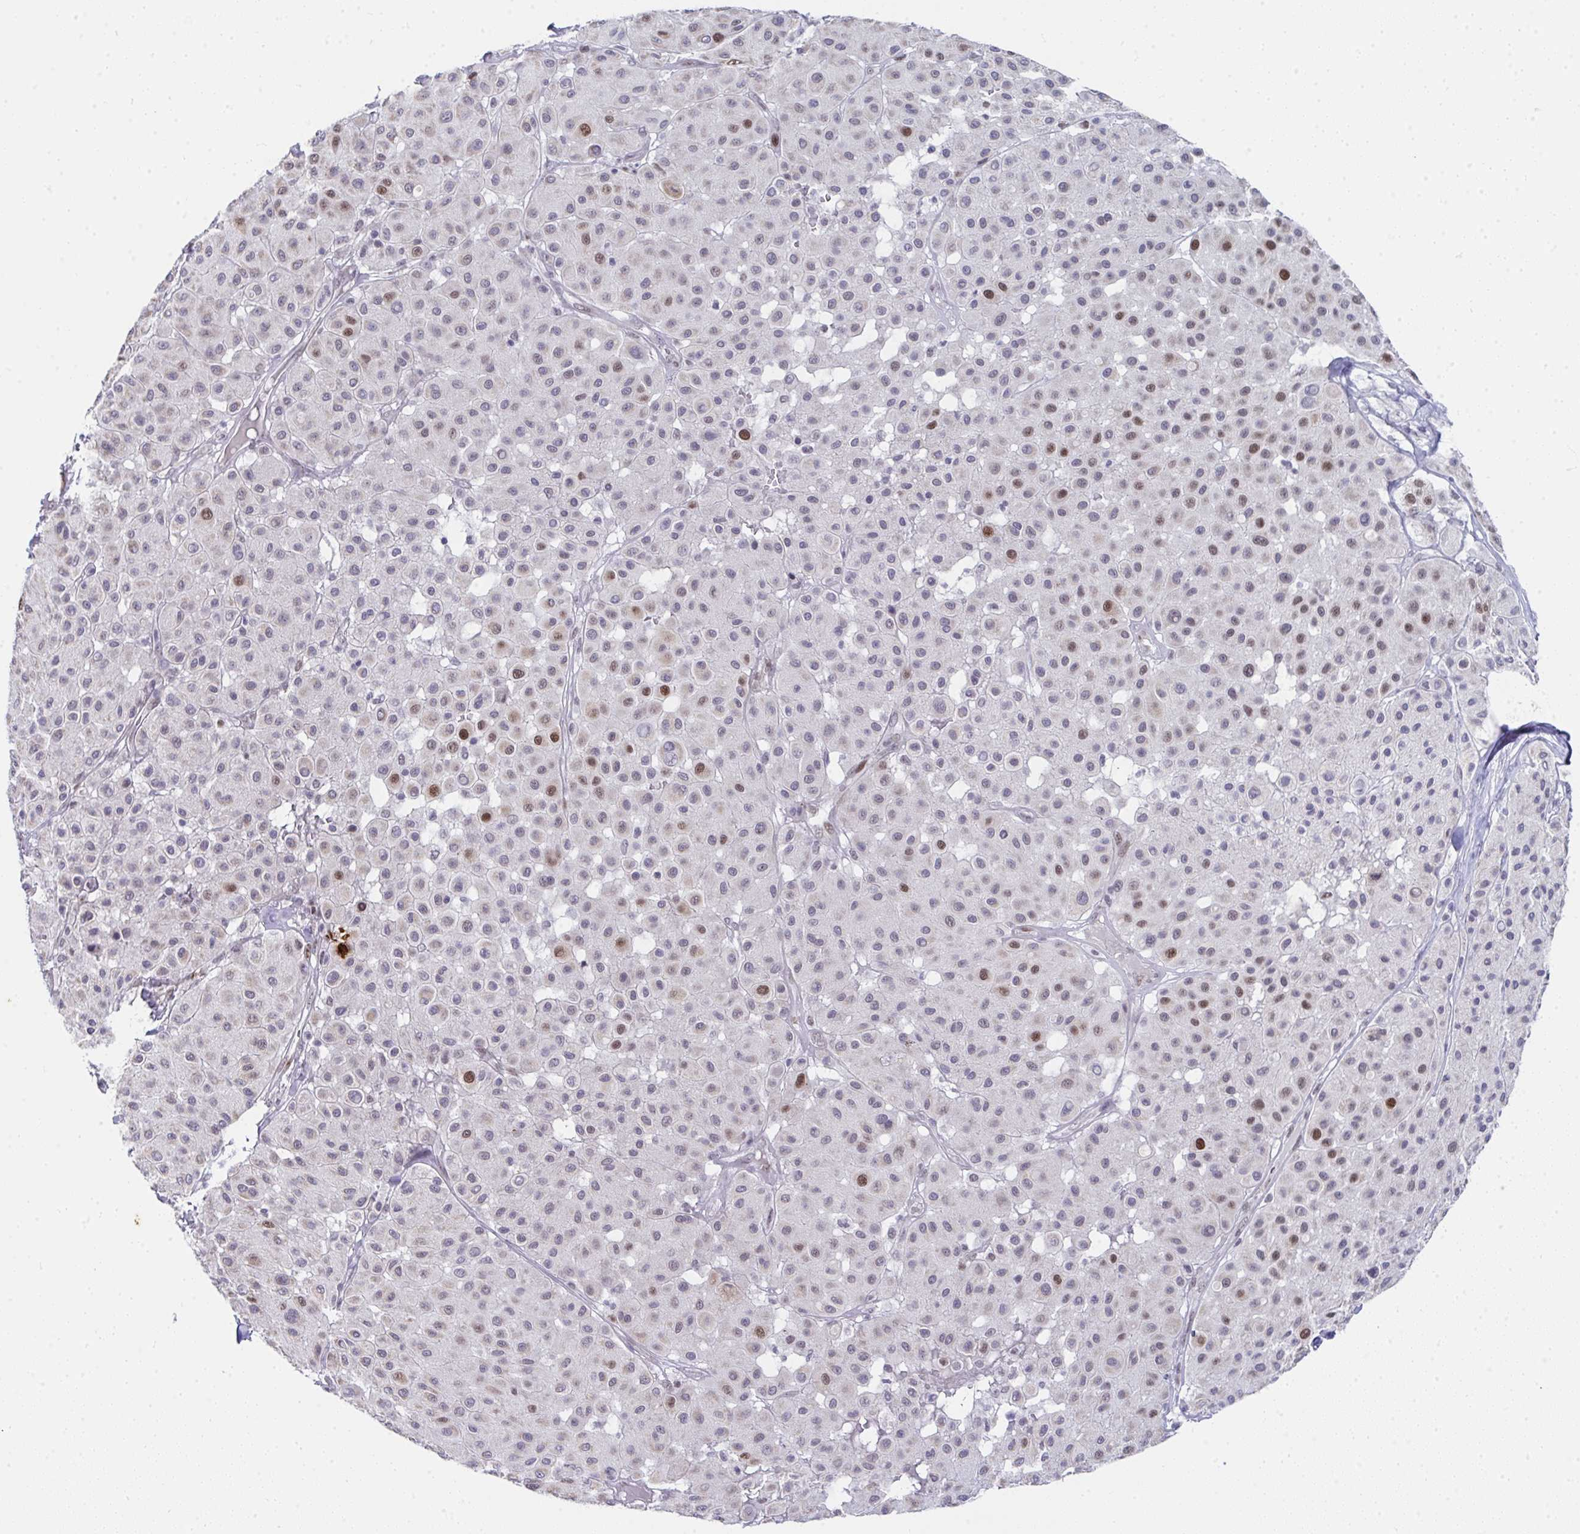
{"staining": {"intensity": "moderate", "quantity": "<25%", "location": "nuclear"}, "tissue": "melanoma", "cell_type": "Tumor cells", "image_type": "cancer", "snomed": [{"axis": "morphology", "description": "Malignant melanoma, Metastatic site"}, {"axis": "topography", "description": "Smooth muscle"}], "caption": "Melanoma stained with a protein marker shows moderate staining in tumor cells.", "gene": "GINS2", "patient": {"sex": "male", "age": 41}}